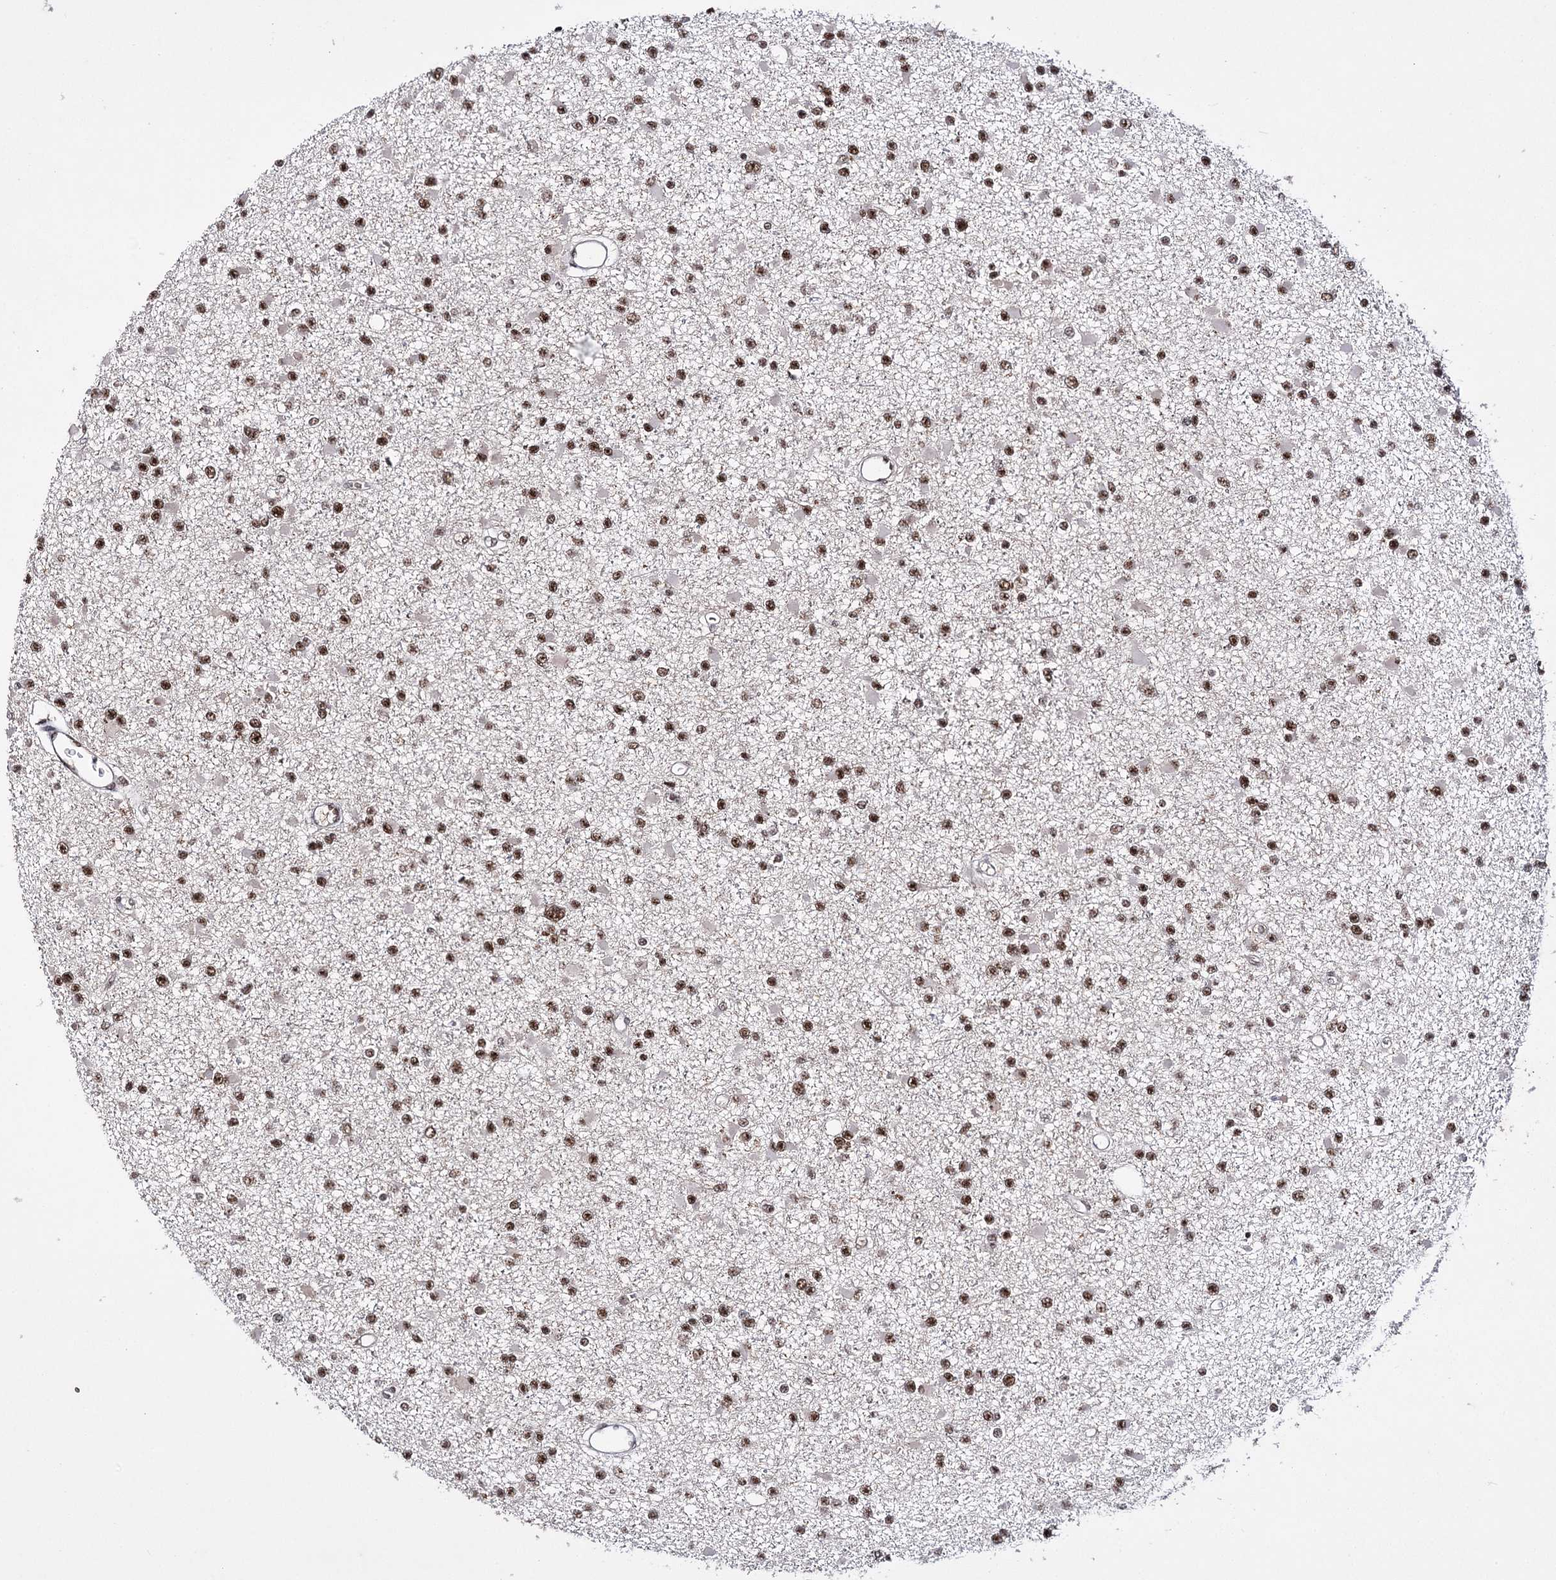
{"staining": {"intensity": "moderate", "quantity": ">75%", "location": "nuclear"}, "tissue": "glioma", "cell_type": "Tumor cells", "image_type": "cancer", "snomed": [{"axis": "morphology", "description": "Glioma, malignant, Low grade"}, {"axis": "topography", "description": "Brain"}], "caption": "Brown immunohistochemical staining in human glioma exhibits moderate nuclear staining in about >75% of tumor cells.", "gene": "PRPF40A", "patient": {"sex": "female", "age": 22}}